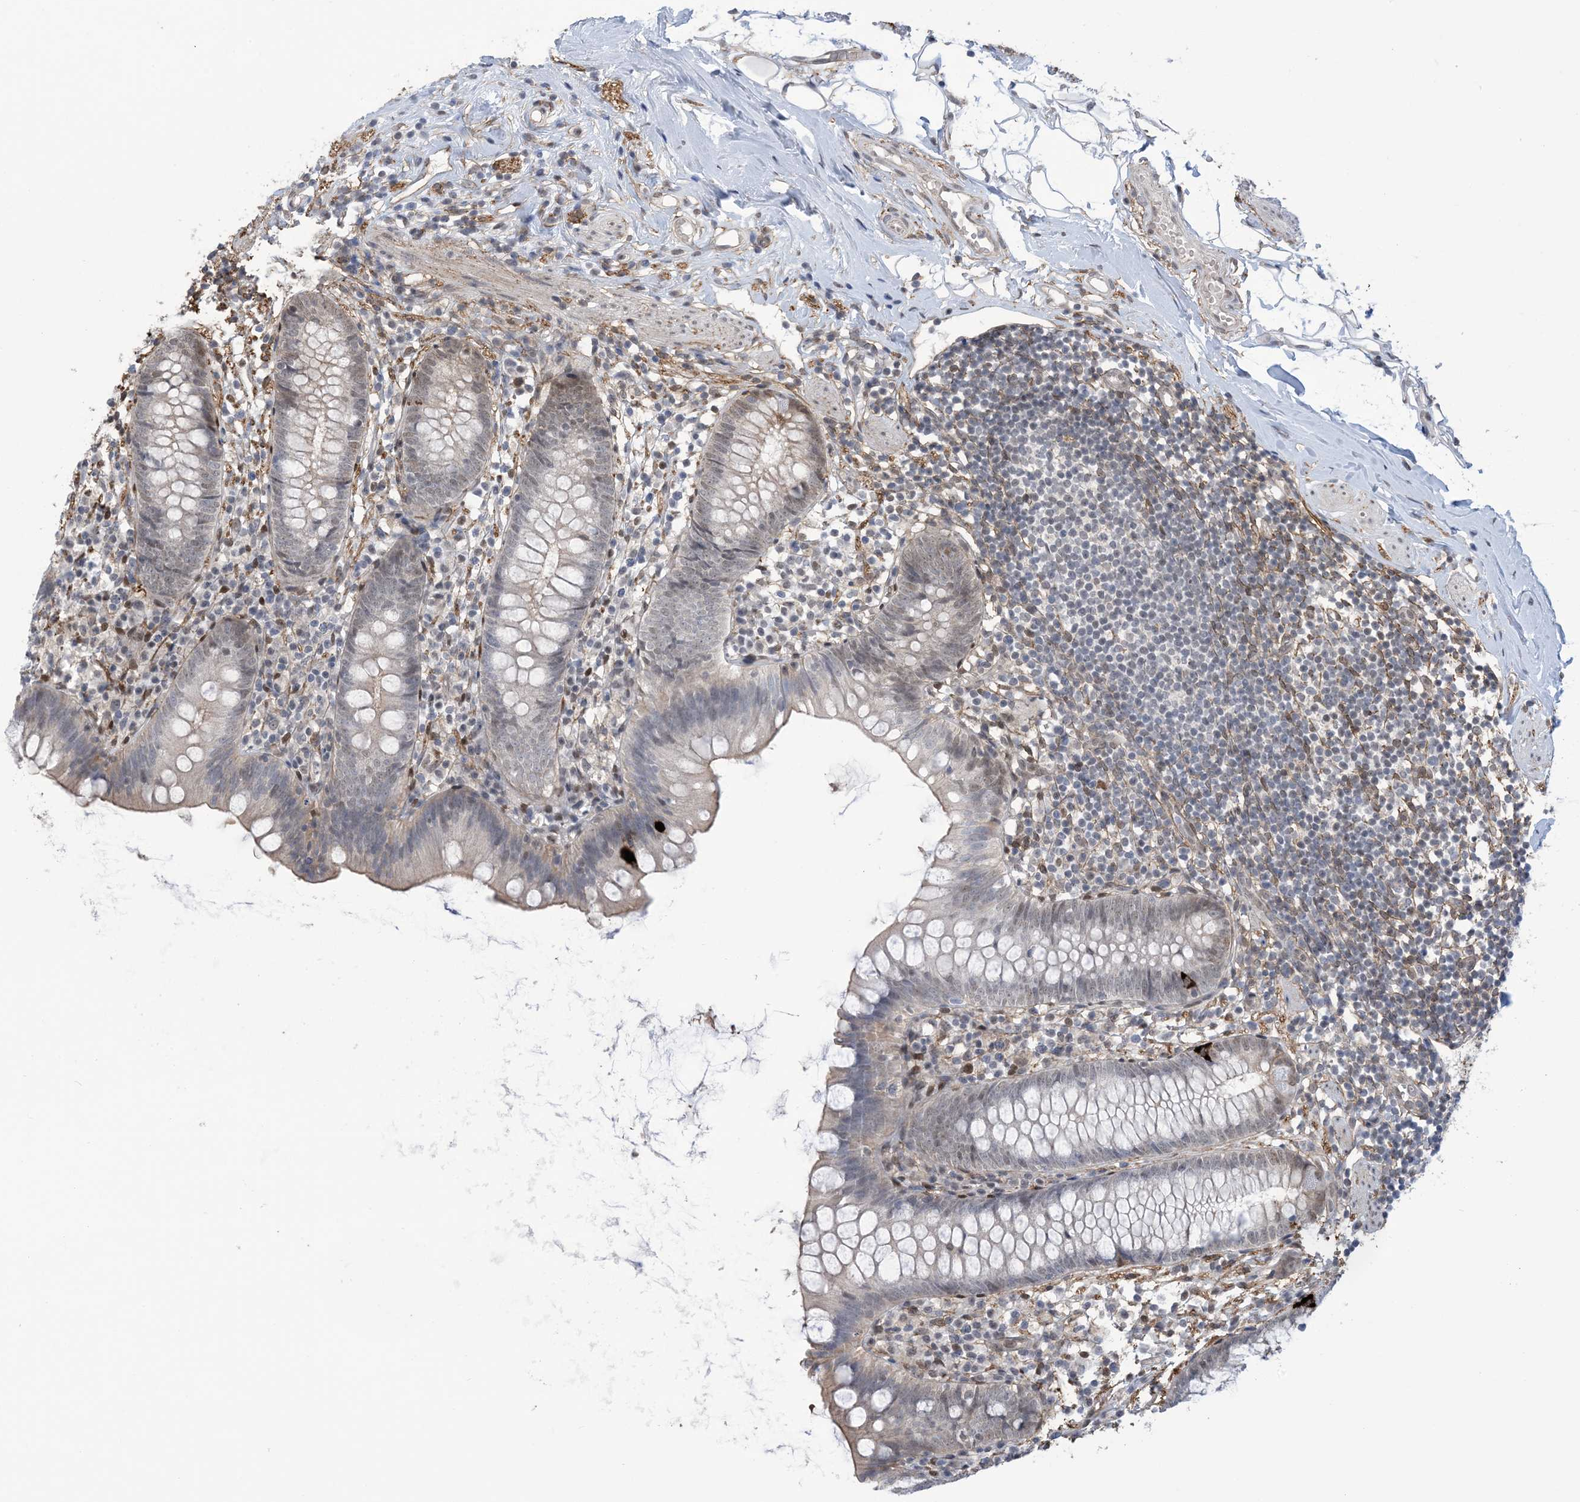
{"staining": {"intensity": "strong", "quantity": "<25%", "location": "cytoplasmic/membranous"}, "tissue": "appendix", "cell_type": "Glandular cells", "image_type": "normal", "snomed": [{"axis": "morphology", "description": "Normal tissue, NOS"}, {"axis": "topography", "description": "Appendix"}], "caption": "Glandular cells display medium levels of strong cytoplasmic/membranous positivity in about <25% of cells in benign human appendix.", "gene": "ZNF8", "patient": {"sex": "female", "age": 62}}